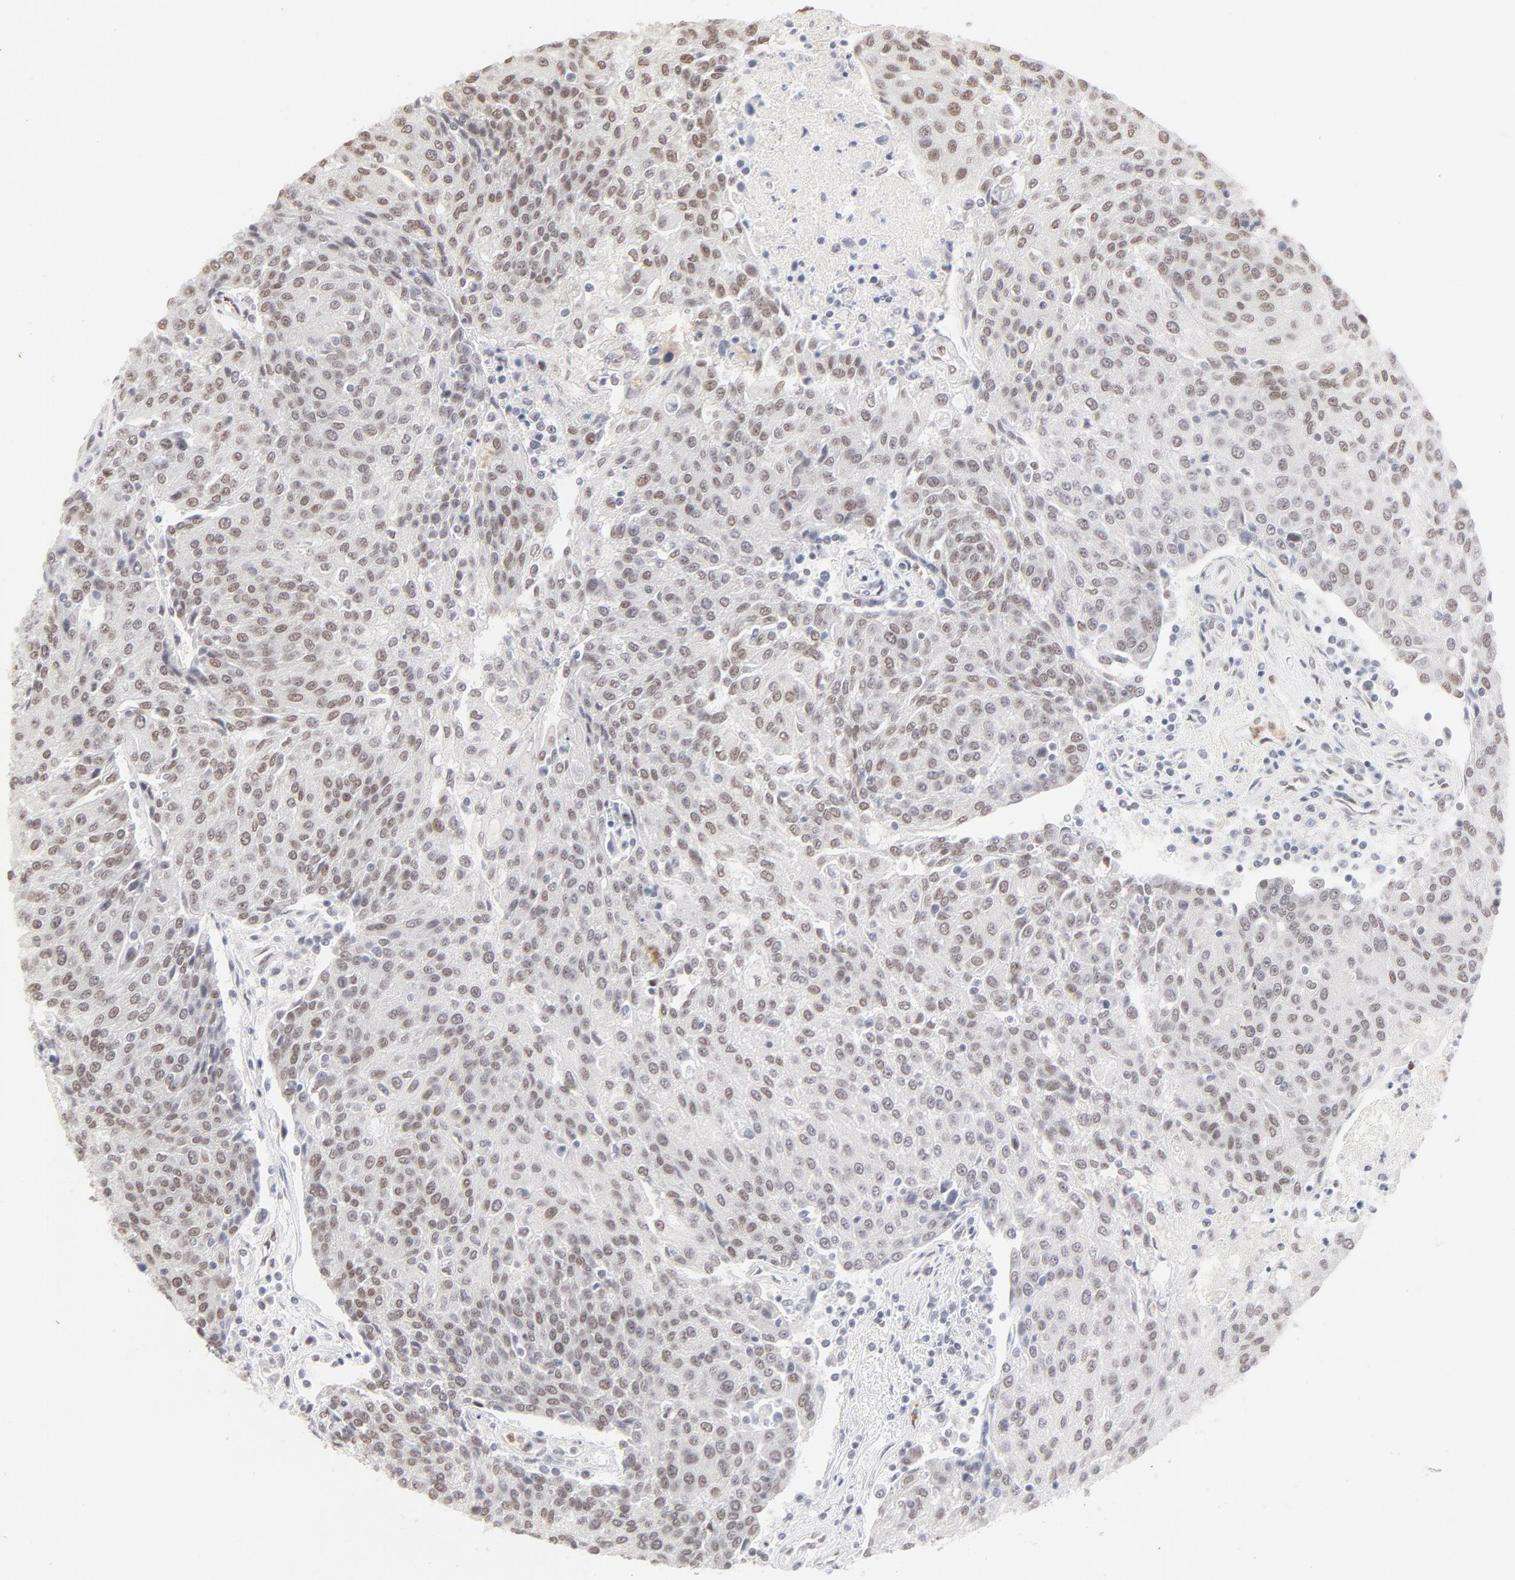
{"staining": {"intensity": "weak", "quantity": "25%-75%", "location": "nuclear"}, "tissue": "urothelial cancer", "cell_type": "Tumor cells", "image_type": "cancer", "snomed": [{"axis": "morphology", "description": "Urothelial carcinoma, High grade"}, {"axis": "topography", "description": "Urinary bladder"}], "caption": "Weak nuclear expression is present in about 25%-75% of tumor cells in urothelial cancer.", "gene": "PBX1", "patient": {"sex": "female", "age": 85}}